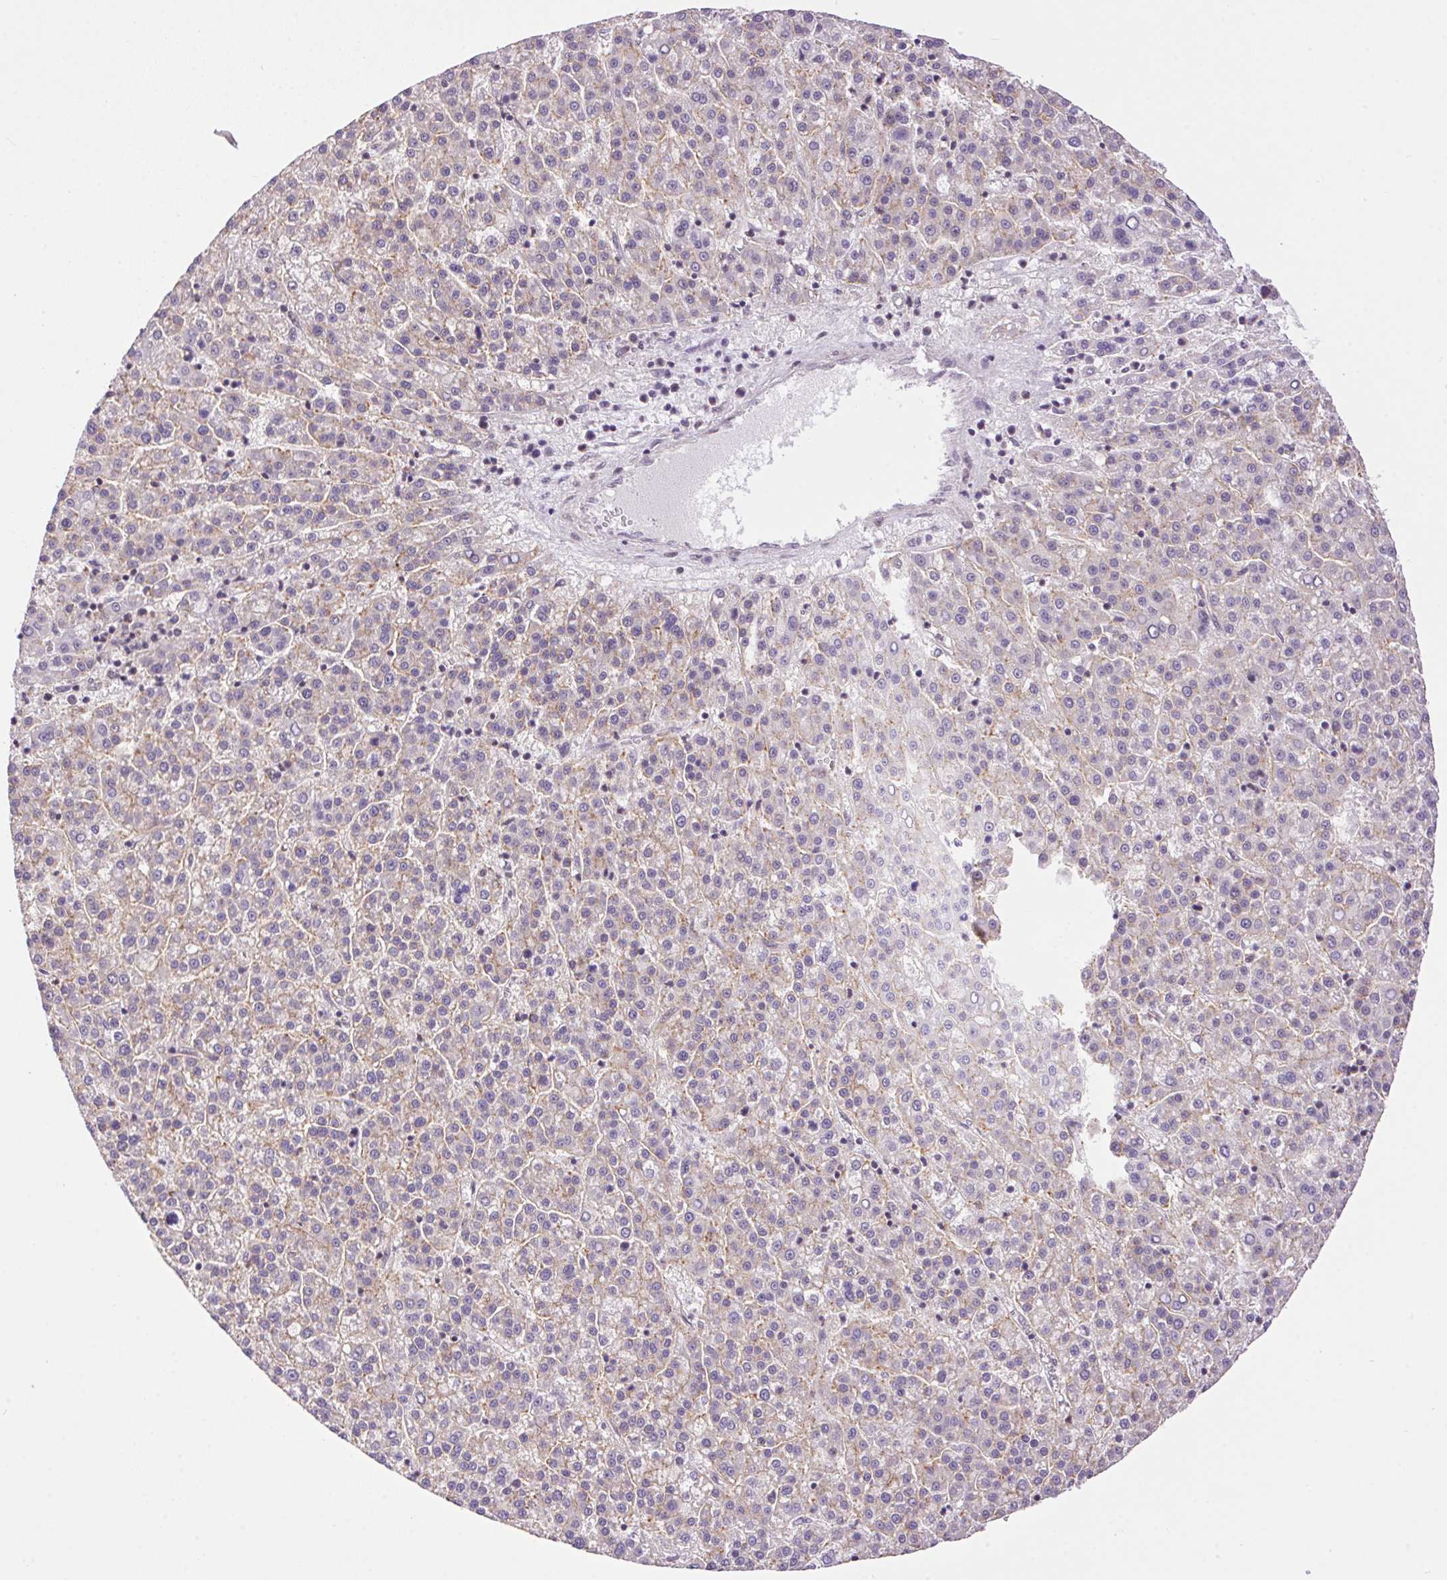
{"staining": {"intensity": "negative", "quantity": "none", "location": "none"}, "tissue": "liver cancer", "cell_type": "Tumor cells", "image_type": "cancer", "snomed": [{"axis": "morphology", "description": "Carcinoma, Hepatocellular, NOS"}, {"axis": "topography", "description": "Liver"}], "caption": "Protein analysis of liver cancer reveals no significant staining in tumor cells.", "gene": "SMIM13", "patient": {"sex": "female", "age": 58}}